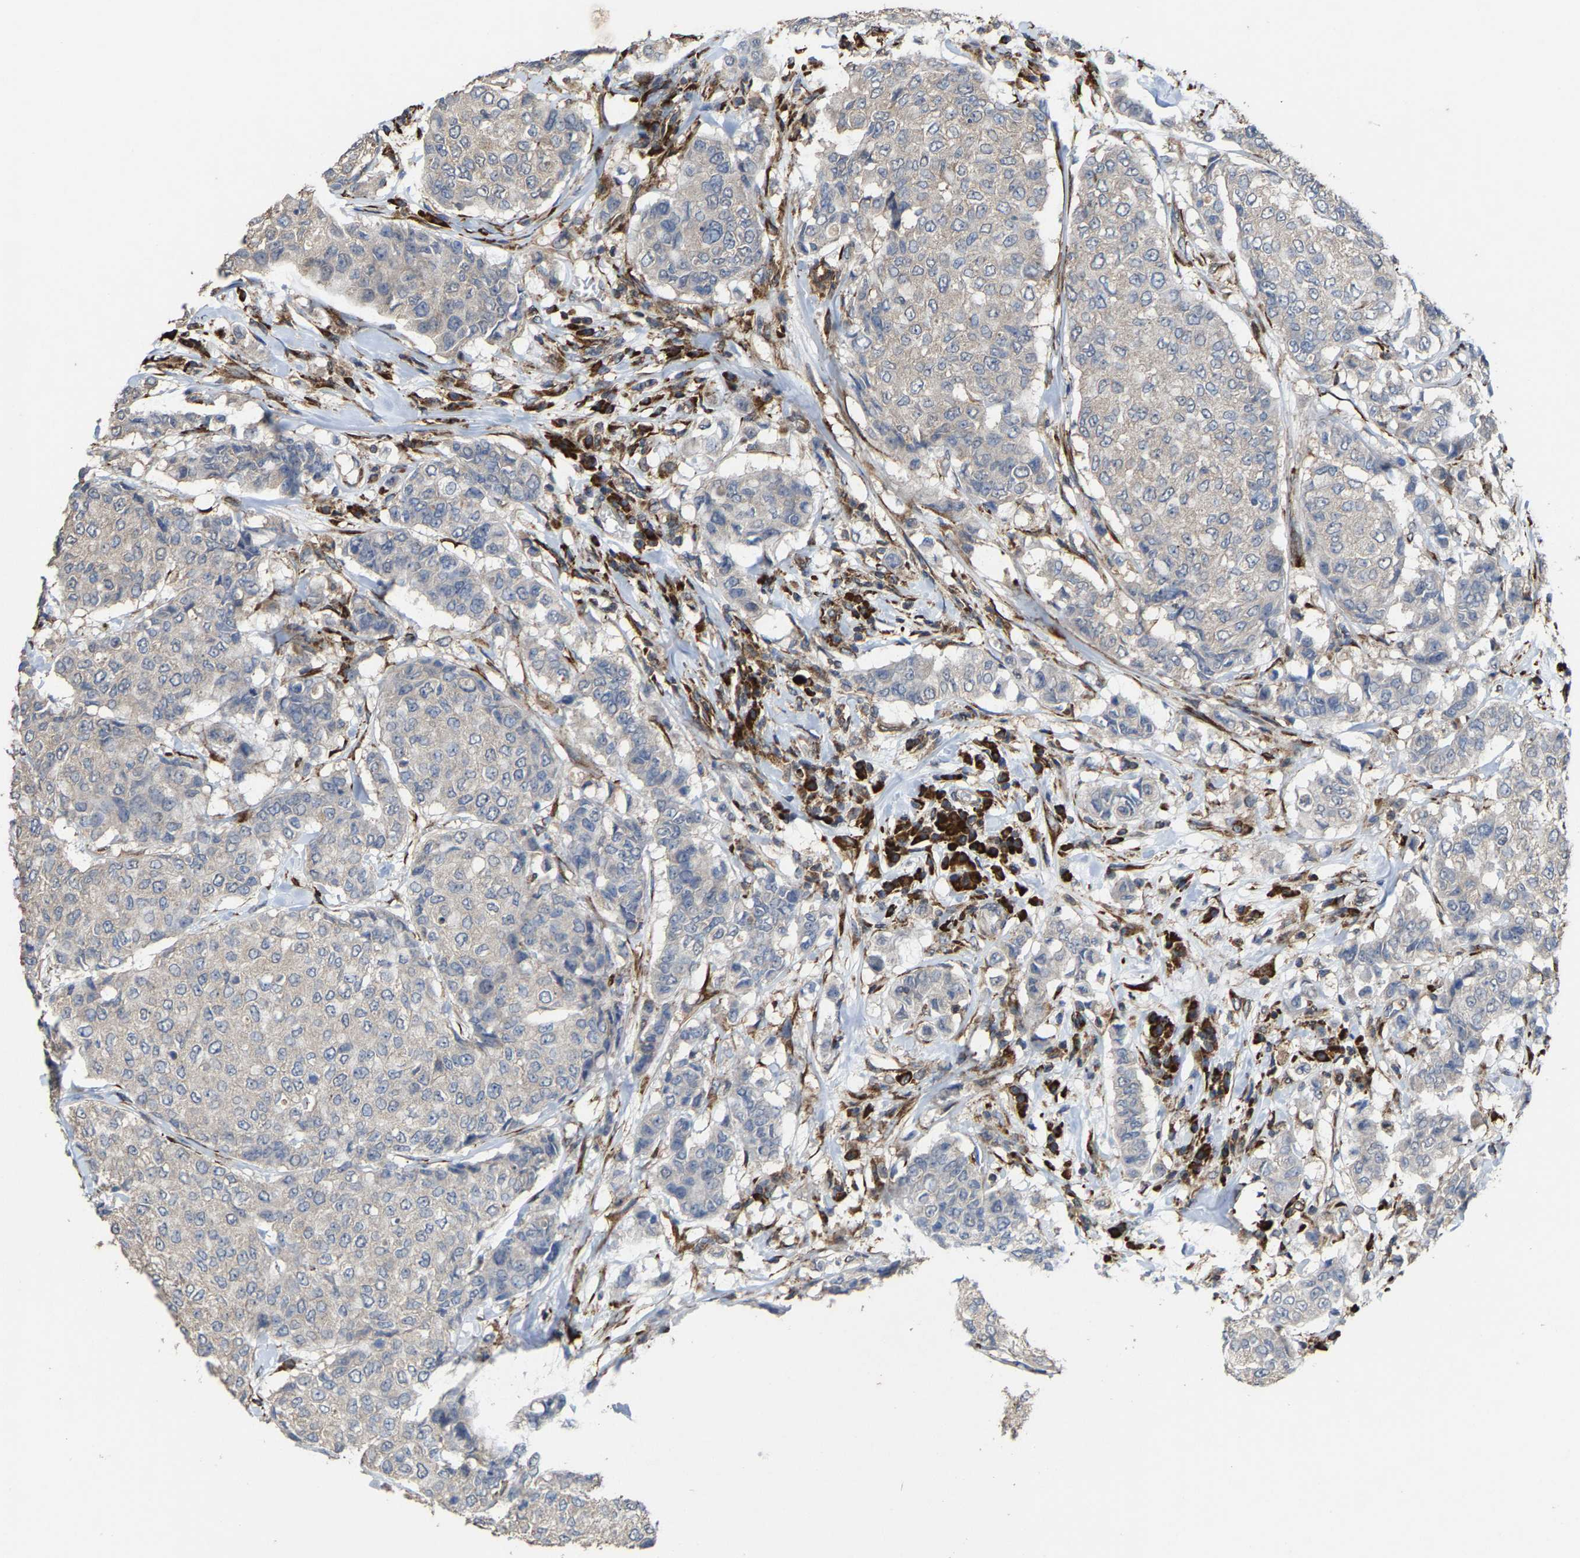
{"staining": {"intensity": "negative", "quantity": "none", "location": "none"}, "tissue": "breast cancer", "cell_type": "Tumor cells", "image_type": "cancer", "snomed": [{"axis": "morphology", "description": "Duct carcinoma"}, {"axis": "topography", "description": "Breast"}], "caption": "This is a micrograph of IHC staining of breast cancer, which shows no expression in tumor cells.", "gene": "FGD3", "patient": {"sex": "female", "age": 27}}